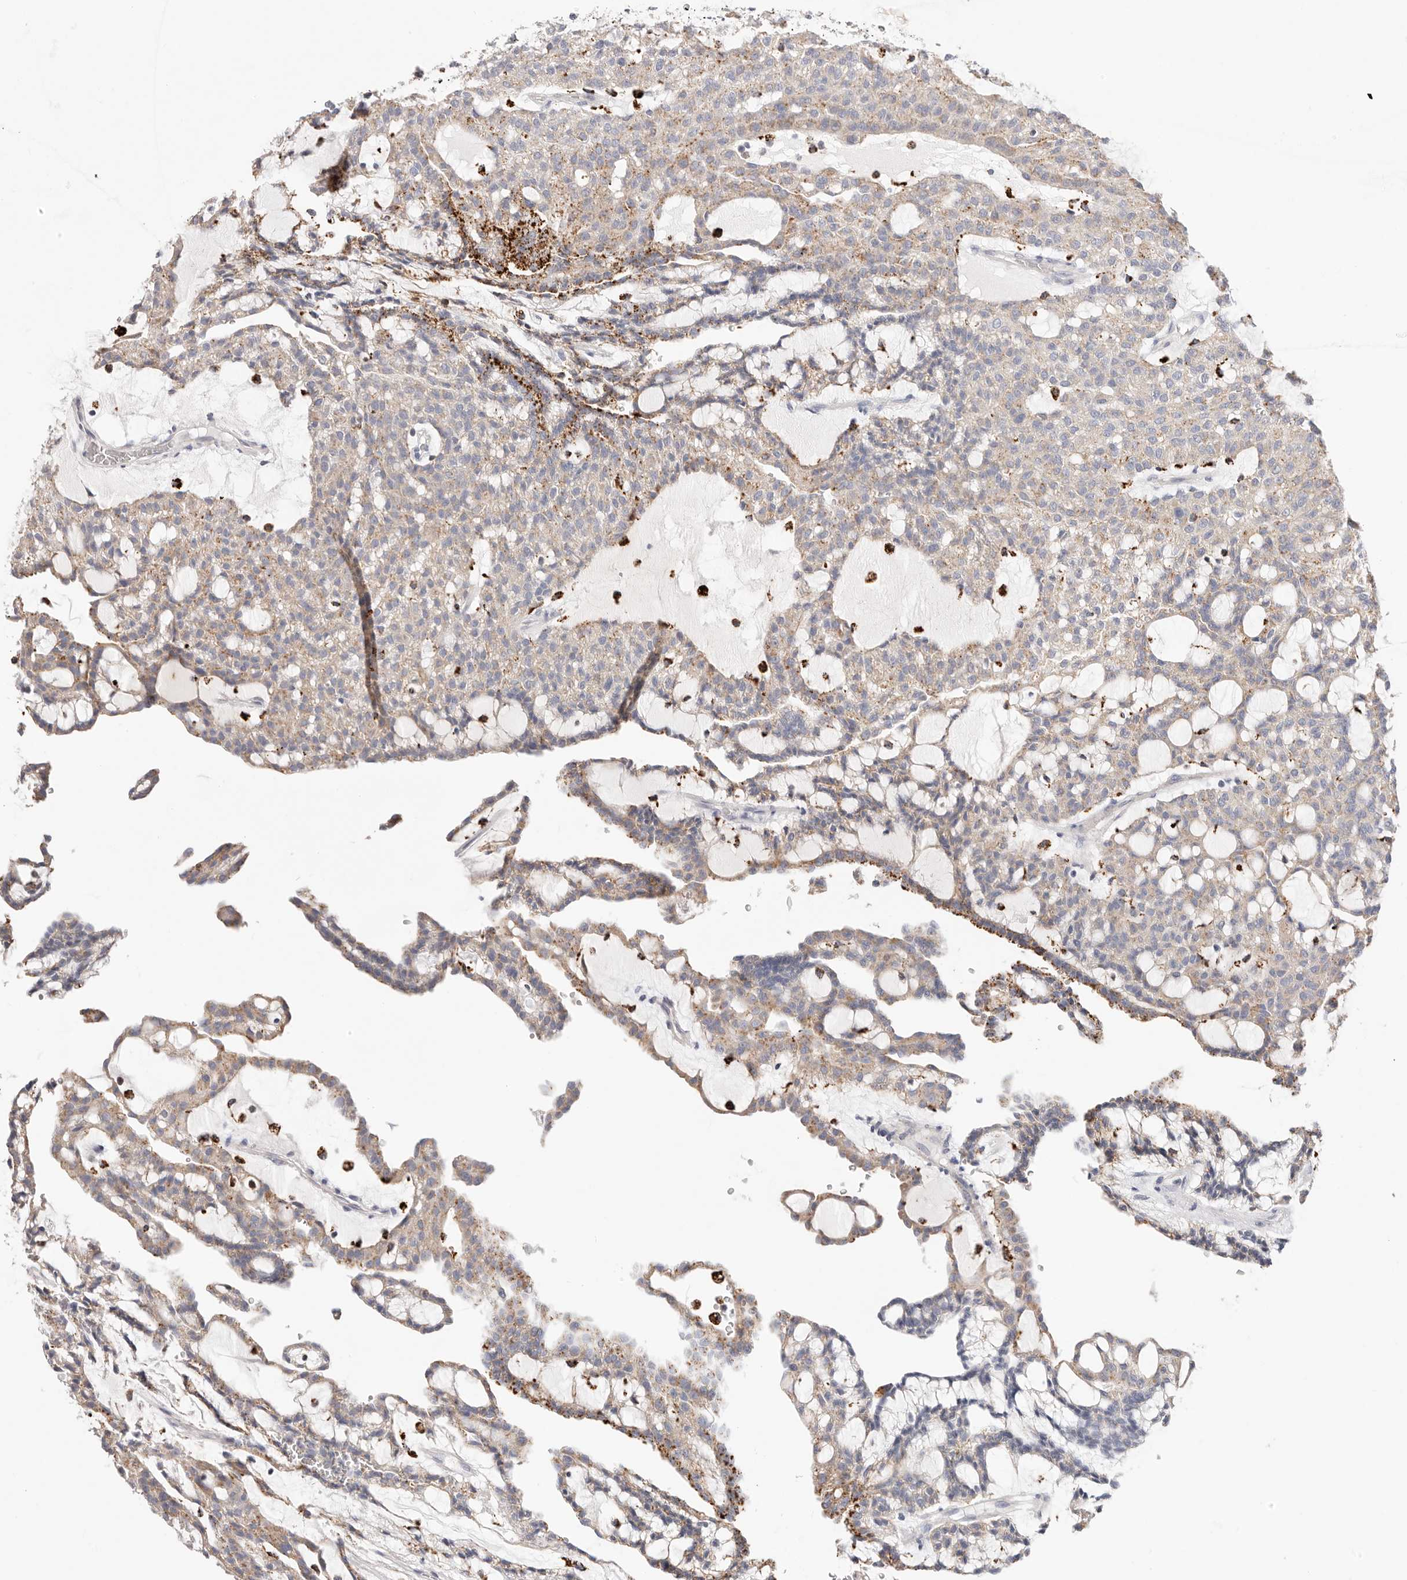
{"staining": {"intensity": "moderate", "quantity": "25%-75%", "location": "cytoplasmic/membranous"}, "tissue": "renal cancer", "cell_type": "Tumor cells", "image_type": "cancer", "snomed": [{"axis": "morphology", "description": "Adenocarcinoma, NOS"}, {"axis": "topography", "description": "Kidney"}], "caption": "Moderate cytoplasmic/membranous protein positivity is appreciated in approximately 25%-75% of tumor cells in renal cancer.", "gene": "STKLD1", "patient": {"sex": "male", "age": 63}}